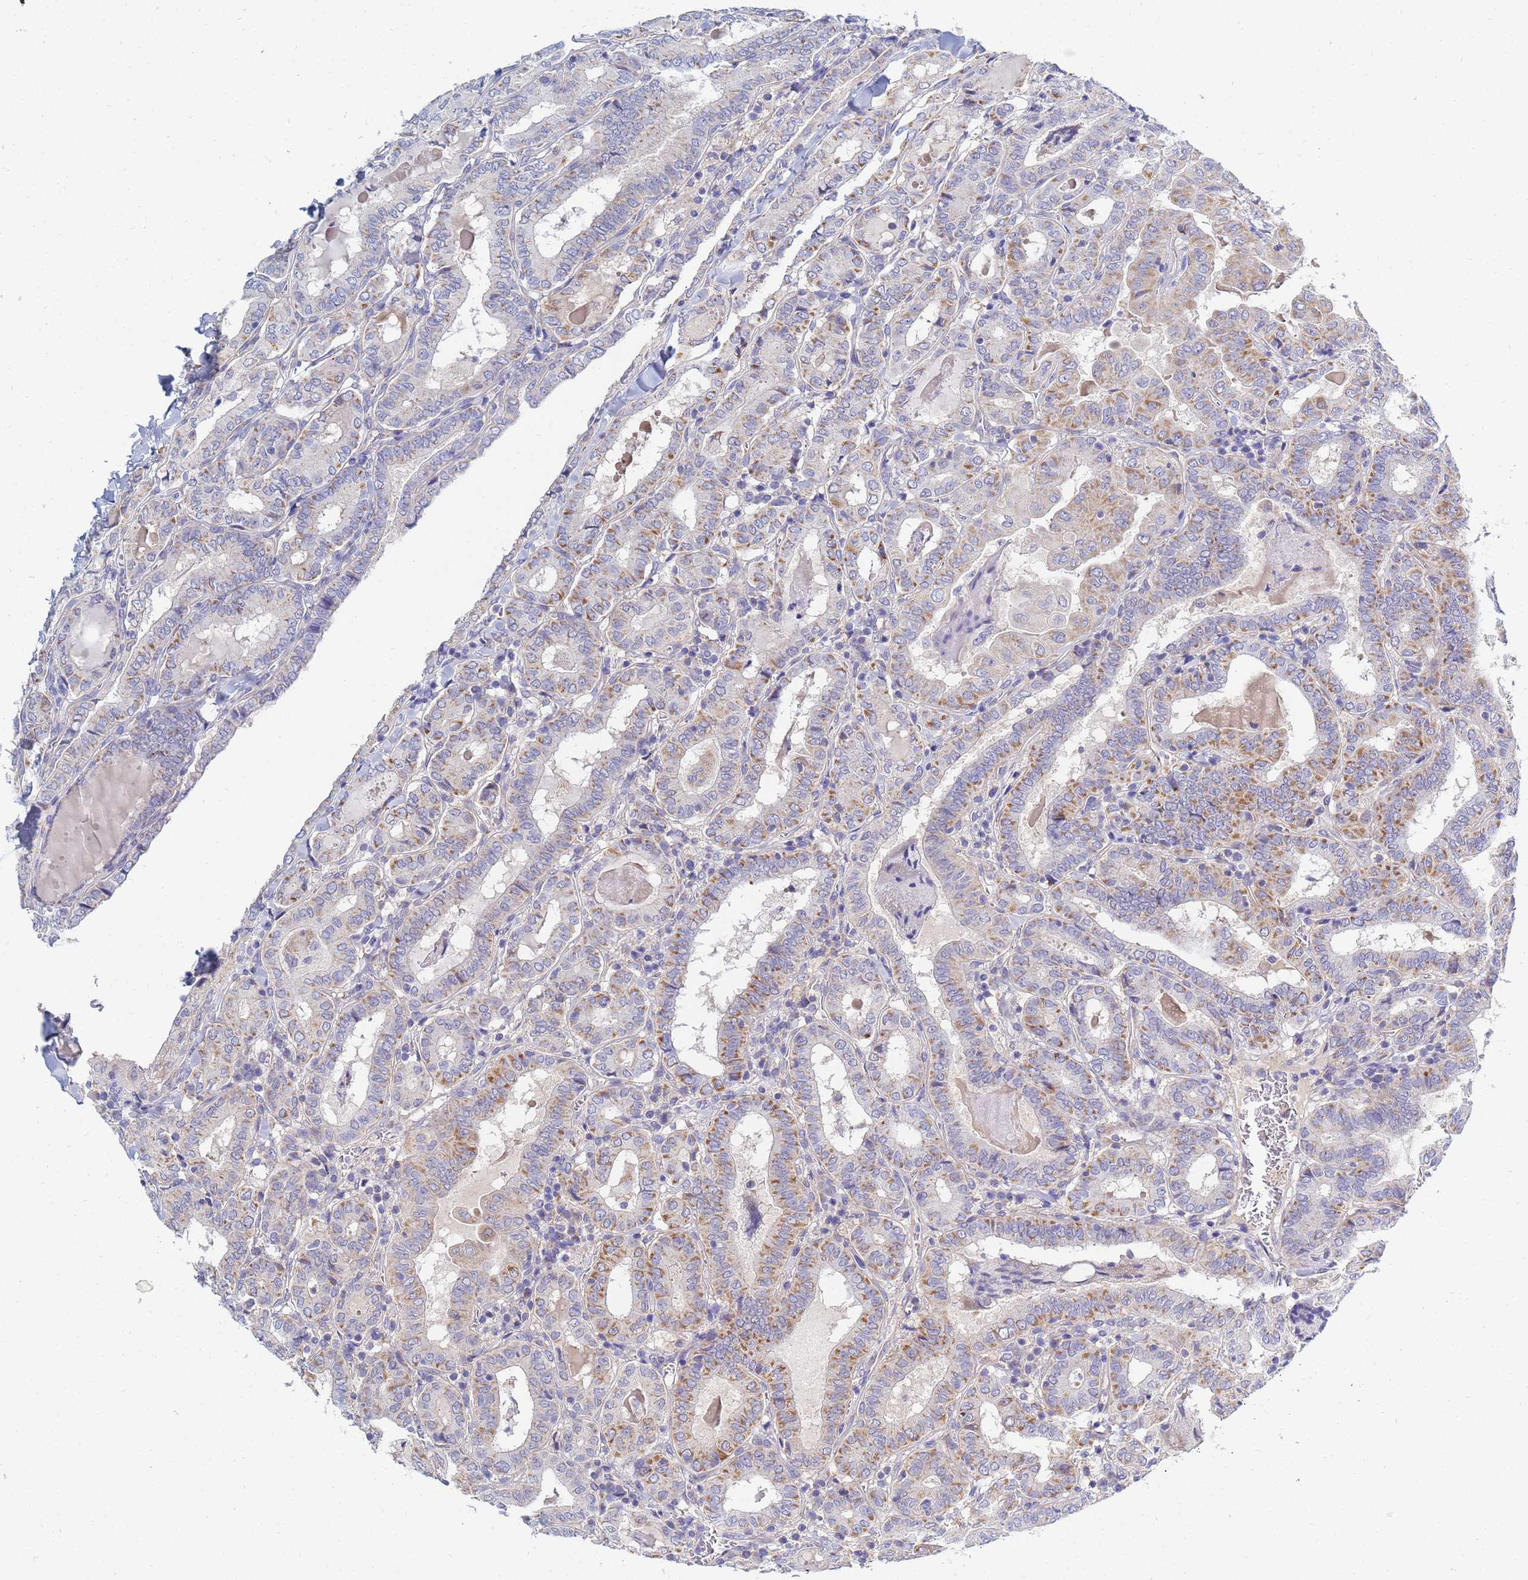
{"staining": {"intensity": "moderate", "quantity": "25%-75%", "location": "cytoplasmic/membranous"}, "tissue": "thyroid cancer", "cell_type": "Tumor cells", "image_type": "cancer", "snomed": [{"axis": "morphology", "description": "Papillary adenocarcinoma, NOS"}, {"axis": "topography", "description": "Thyroid gland"}], "caption": "Human thyroid cancer (papillary adenocarcinoma) stained for a protein (brown) displays moderate cytoplasmic/membranous positive expression in about 25%-75% of tumor cells.", "gene": "SDR39U1", "patient": {"sex": "female", "age": 72}}